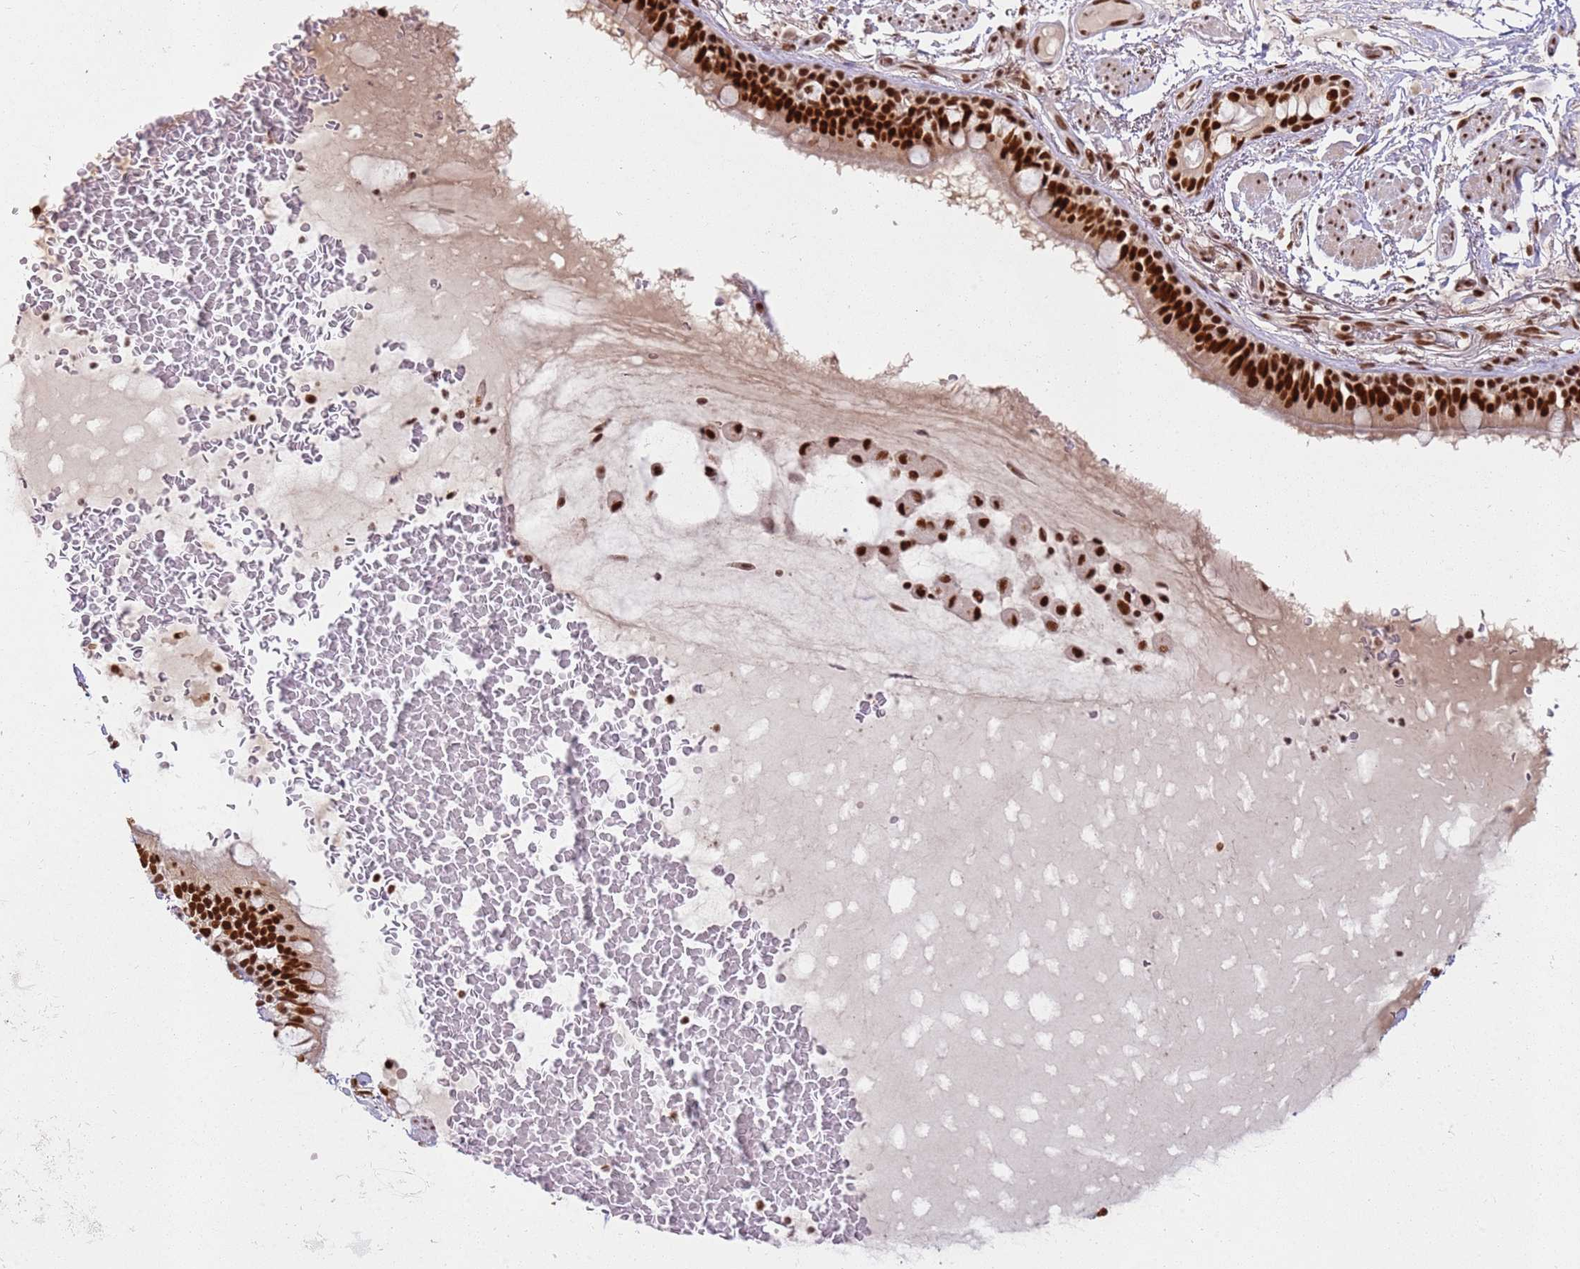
{"staining": {"intensity": "strong", "quantity": ">75%", "location": "nuclear"}, "tissue": "bronchus", "cell_type": "Respiratory epithelial cells", "image_type": "normal", "snomed": [{"axis": "morphology", "description": "Normal tissue, NOS"}, {"axis": "topography", "description": "Bronchus"}], "caption": "About >75% of respiratory epithelial cells in normal bronchus show strong nuclear protein positivity as visualized by brown immunohistochemical staining.", "gene": "TENT4A", "patient": {"sex": "male", "age": 70}}